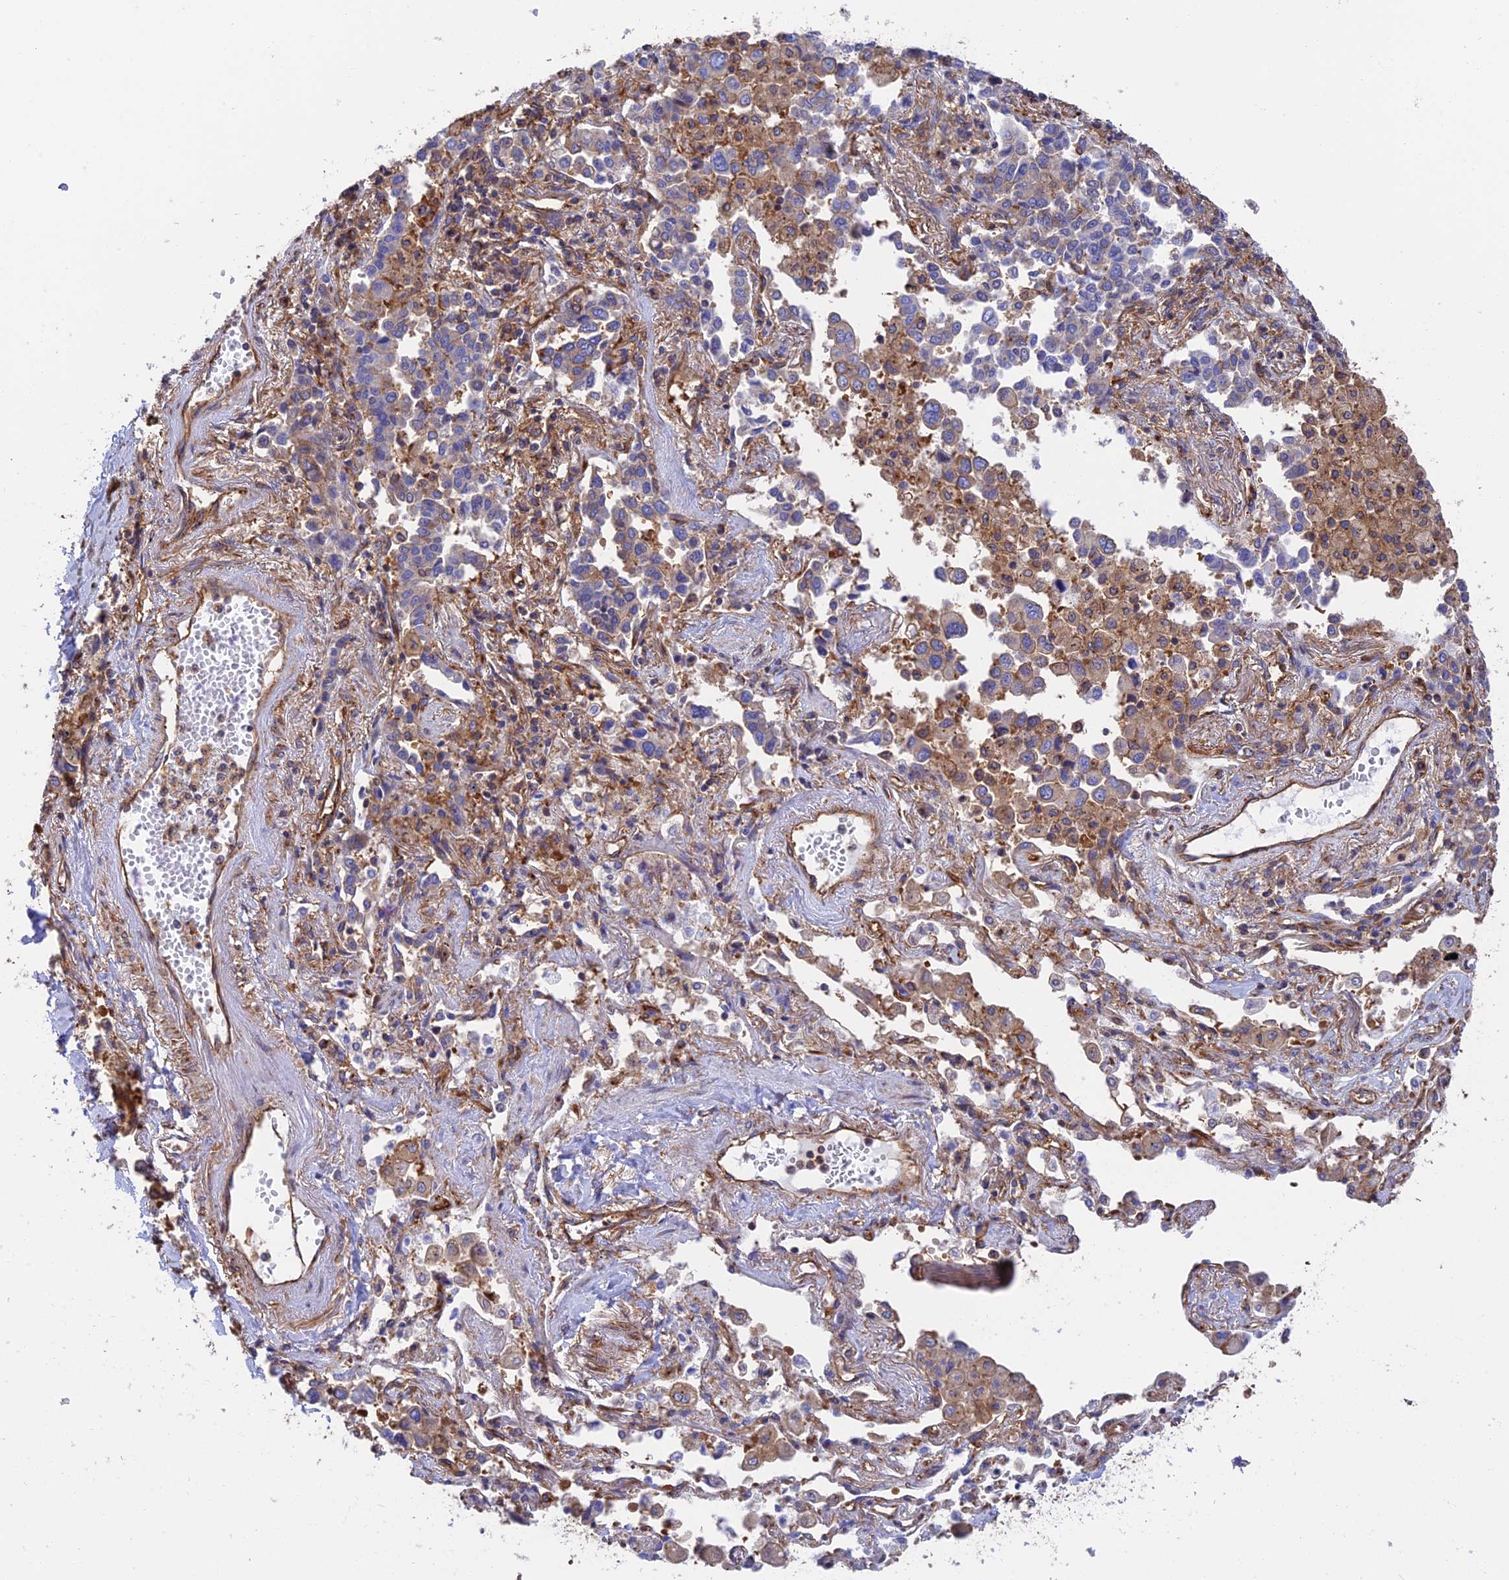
{"staining": {"intensity": "moderate", "quantity": "<25%", "location": "cytoplasmic/membranous"}, "tissue": "lung cancer", "cell_type": "Tumor cells", "image_type": "cancer", "snomed": [{"axis": "morphology", "description": "Adenocarcinoma, NOS"}, {"axis": "topography", "description": "Lung"}], "caption": "IHC image of lung cancer (adenocarcinoma) stained for a protein (brown), which reveals low levels of moderate cytoplasmic/membranous staining in about <25% of tumor cells.", "gene": "DCTN2", "patient": {"sex": "male", "age": 67}}